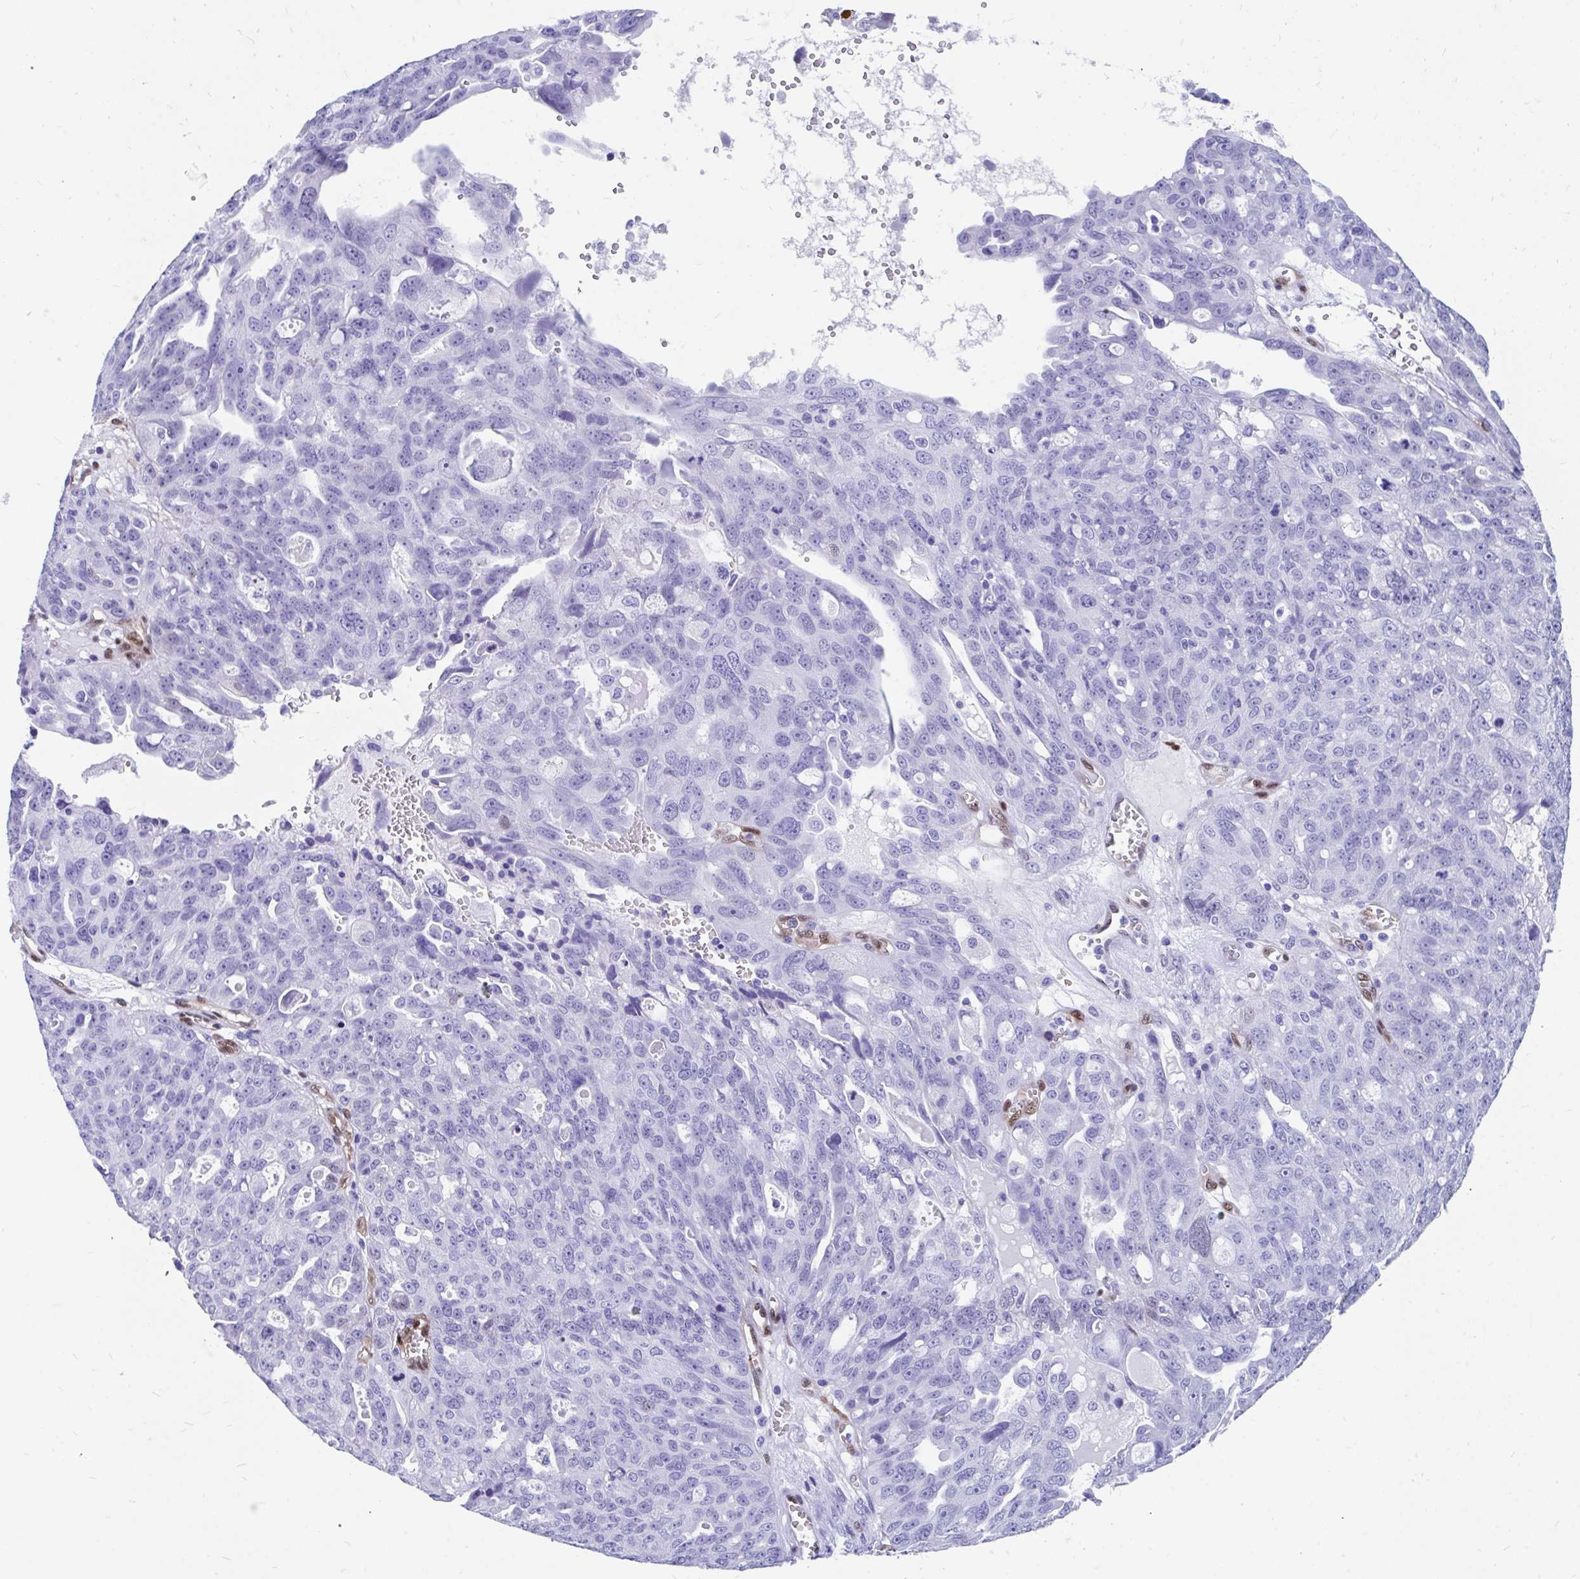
{"staining": {"intensity": "negative", "quantity": "none", "location": "none"}, "tissue": "ovarian cancer", "cell_type": "Tumor cells", "image_type": "cancer", "snomed": [{"axis": "morphology", "description": "Carcinoma, endometroid"}, {"axis": "topography", "description": "Ovary"}], "caption": "Immunohistochemistry (IHC) image of human ovarian endometroid carcinoma stained for a protein (brown), which exhibits no positivity in tumor cells. (DAB immunohistochemistry visualized using brightfield microscopy, high magnification).", "gene": "RBPMS", "patient": {"sex": "female", "age": 70}}